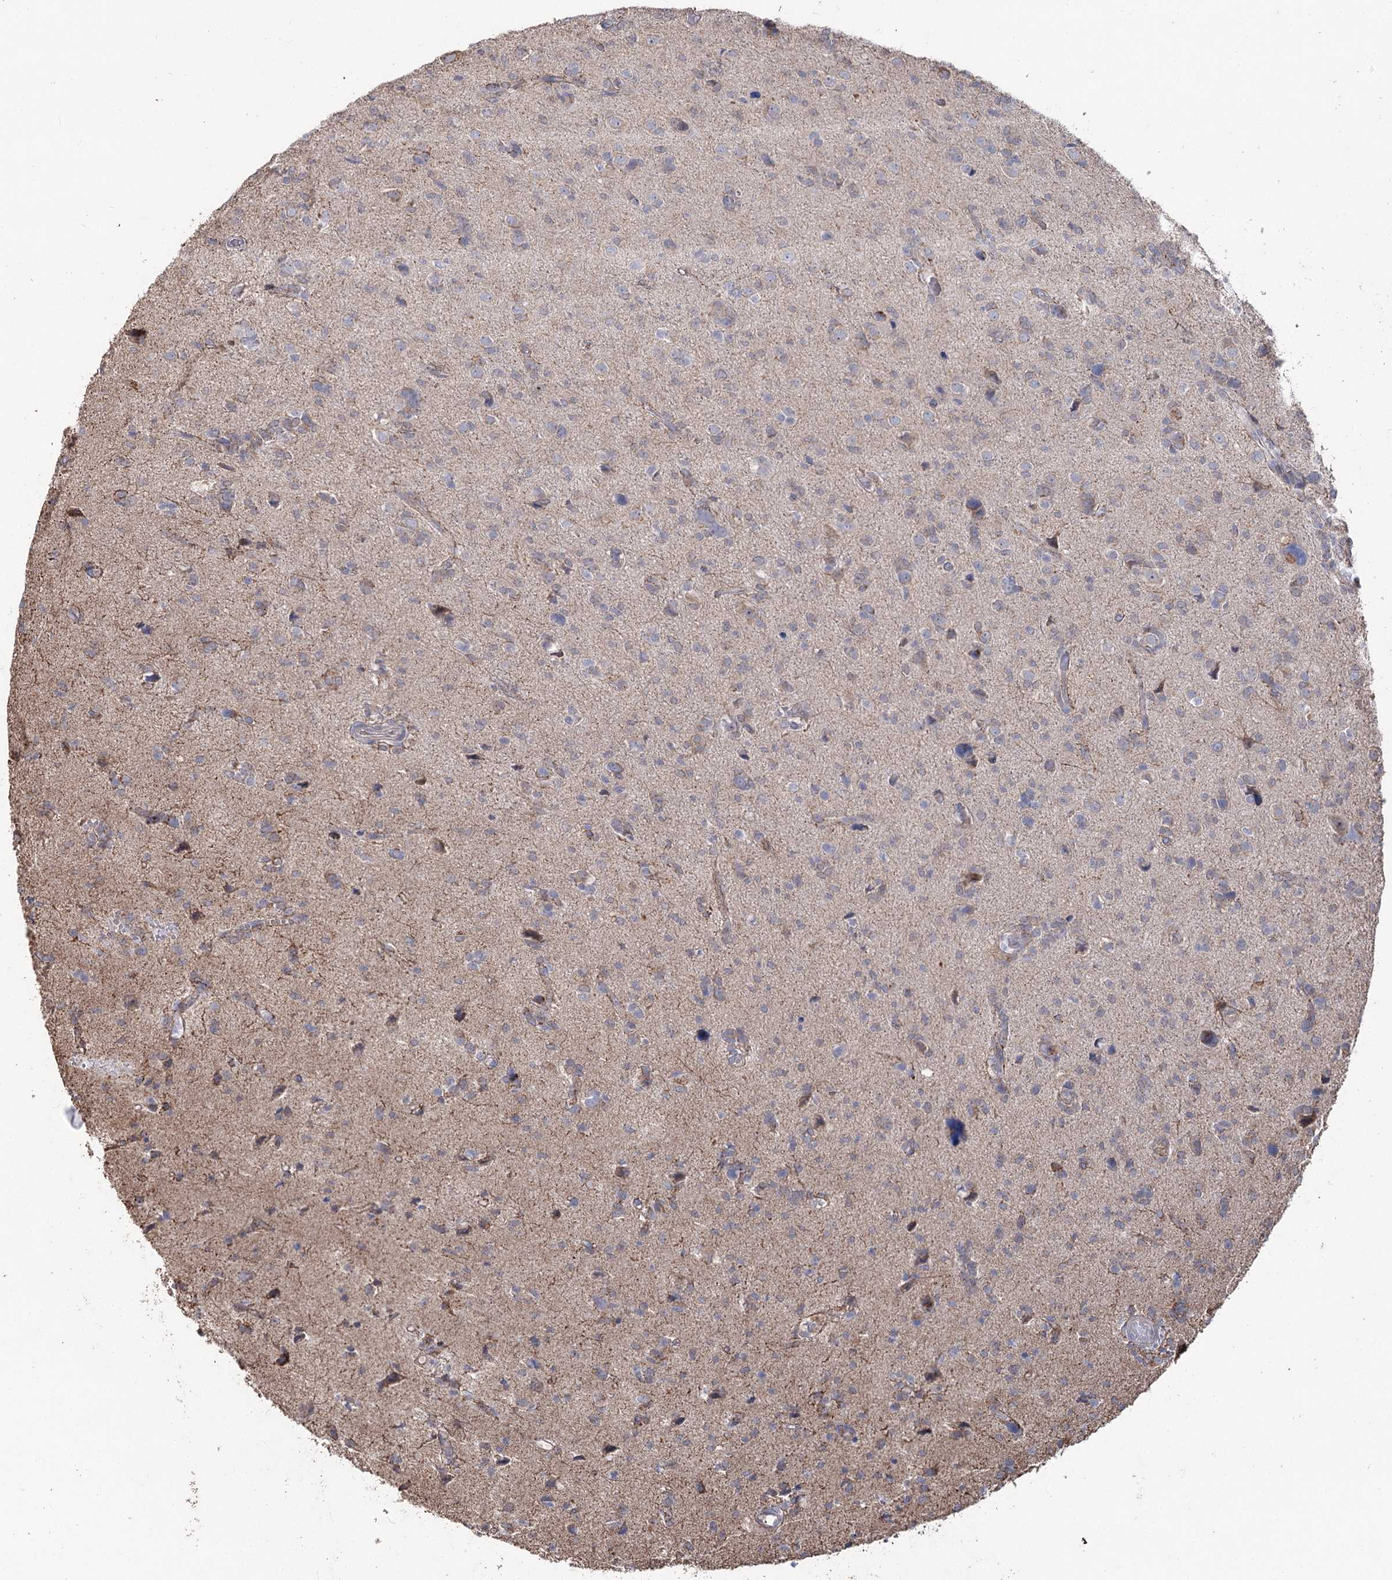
{"staining": {"intensity": "weak", "quantity": "<25%", "location": "cytoplasmic/membranous"}, "tissue": "glioma", "cell_type": "Tumor cells", "image_type": "cancer", "snomed": [{"axis": "morphology", "description": "Glioma, malignant, High grade"}, {"axis": "topography", "description": "Brain"}], "caption": "Tumor cells show no significant protein positivity in glioma. (IHC, brightfield microscopy, high magnification).", "gene": "RUFY4", "patient": {"sex": "female", "age": 59}}